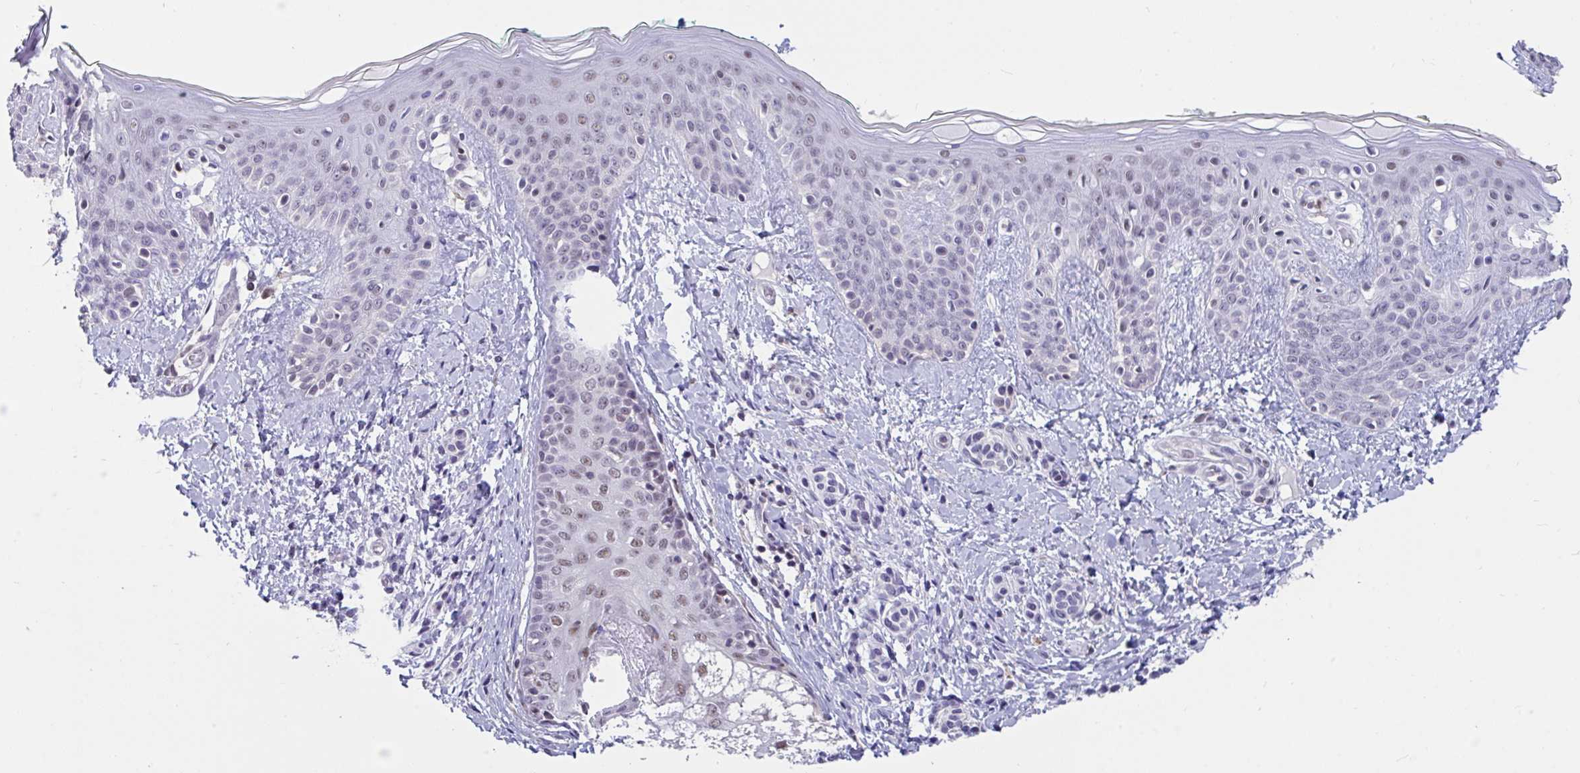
{"staining": {"intensity": "moderate", "quantity": "25%-75%", "location": "nuclear"}, "tissue": "skin", "cell_type": "Fibroblasts", "image_type": "normal", "snomed": [{"axis": "morphology", "description": "Normal tissue, NOS"}, {"axis": "topography", "description": "Skin"}], "caption": "The histopathology image displays staining of normal skin, revealing moderate nuclear protein expression (brown color) within fibroblasts. Ihc stains the protein in brown and the nuclei are stained blue.", "gene": "DDX39A", "patient": {"sex": "male", "age": 16}}